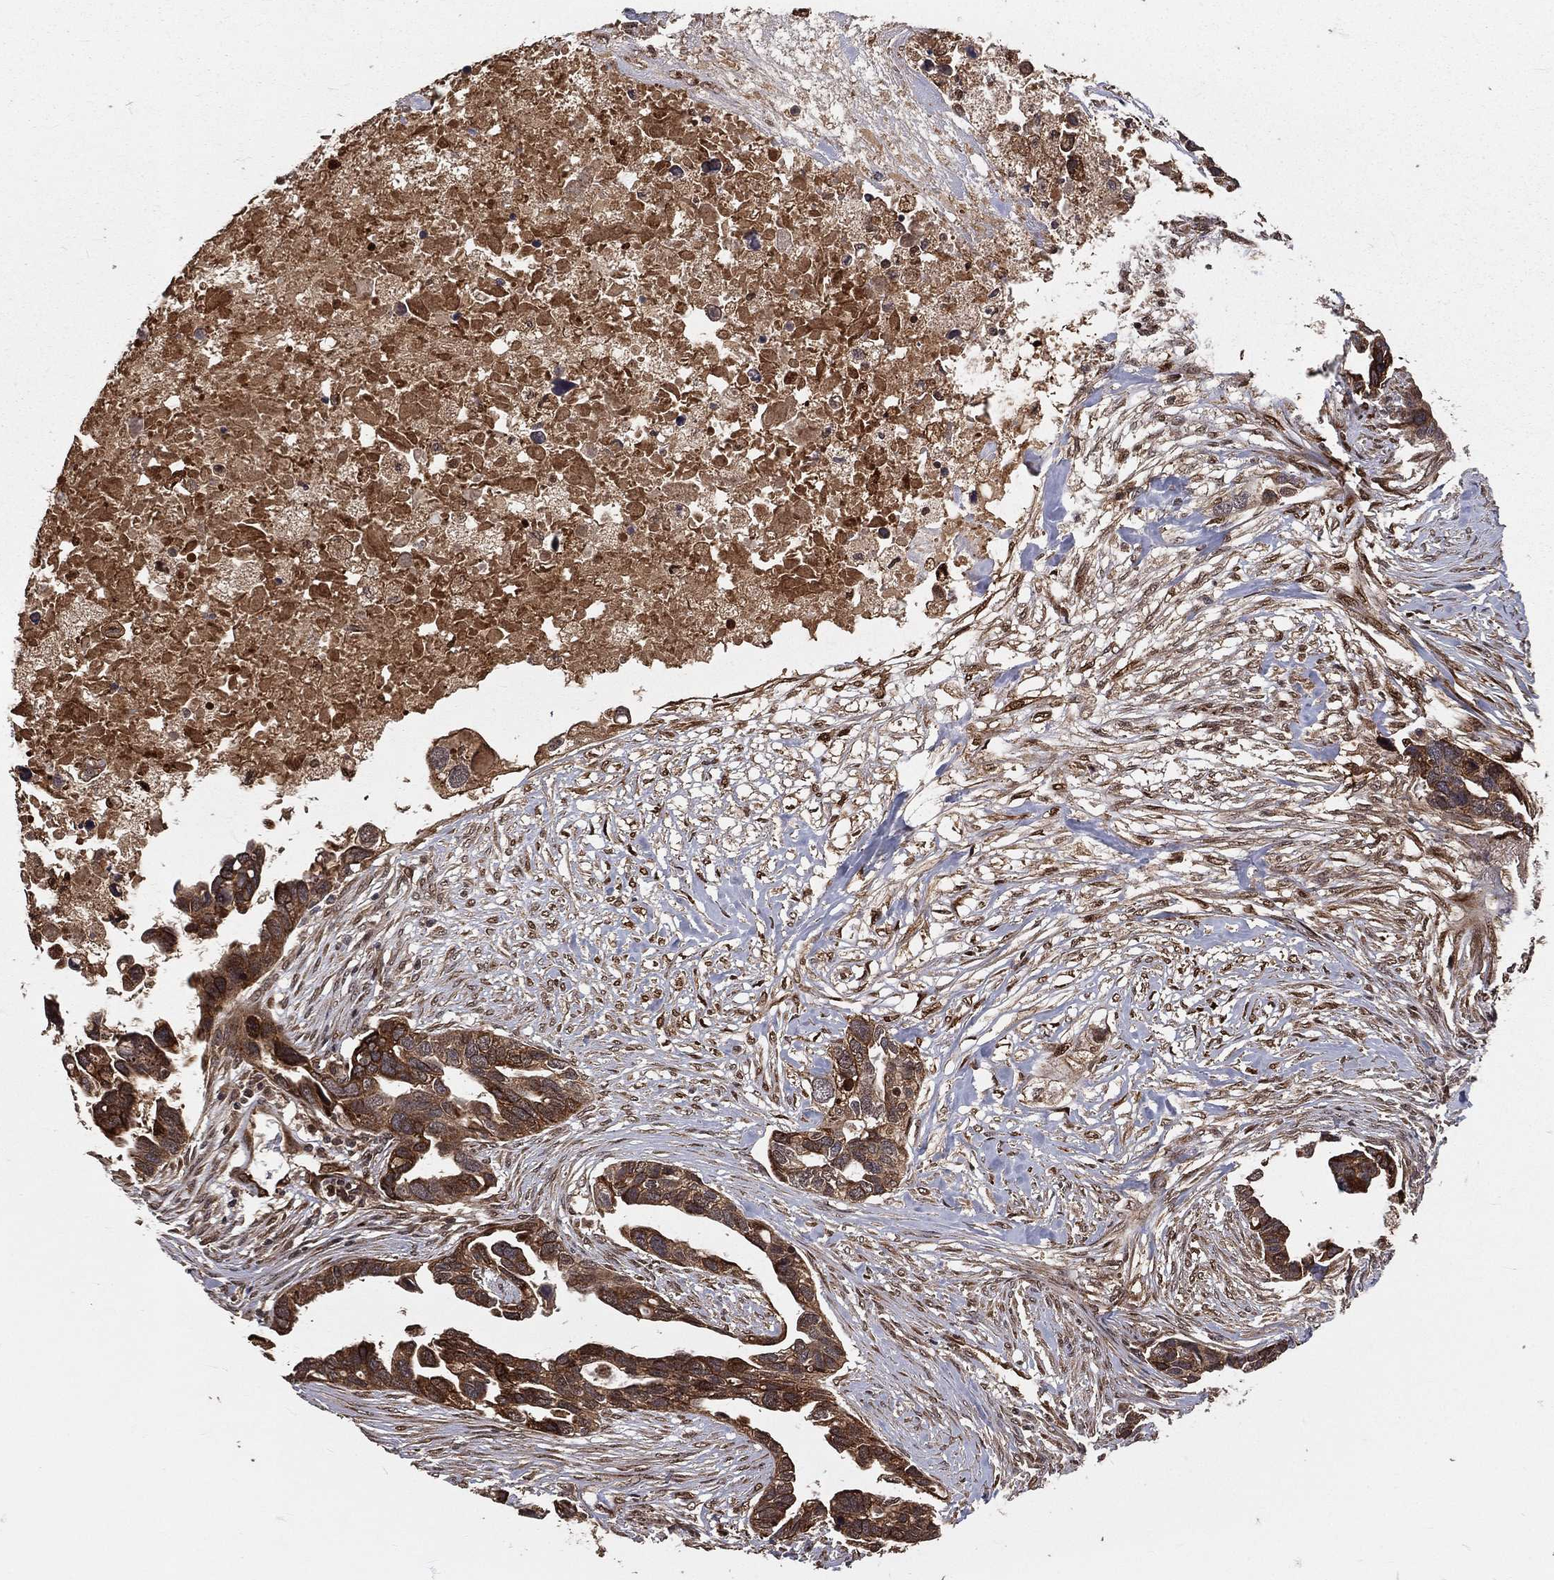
{"staining": {"intensity": "strong", "quantity": ">75%", "location": "cytoplasmic/membranous"}, "tissue": "ovarian cancer", "cell_type": "Tumor cells", "image_type": "cancer", "snomed": [{"axis": "morphology", "description": "Cystadenocarcinoma, serous, NOS"}, {"axis": "topography", "description": "Ovary"}], "caption": "IHC (DAB (3,3'-diaminobenzidine)) staining of human ovarian cancer (serous cystadenocarcinoma) reveals strong cytoplasmic/membranous protein positivity in about >75% of tumor cells.", "gene": "MAPK1", "patient": {"sex": "female", "age": 54}}